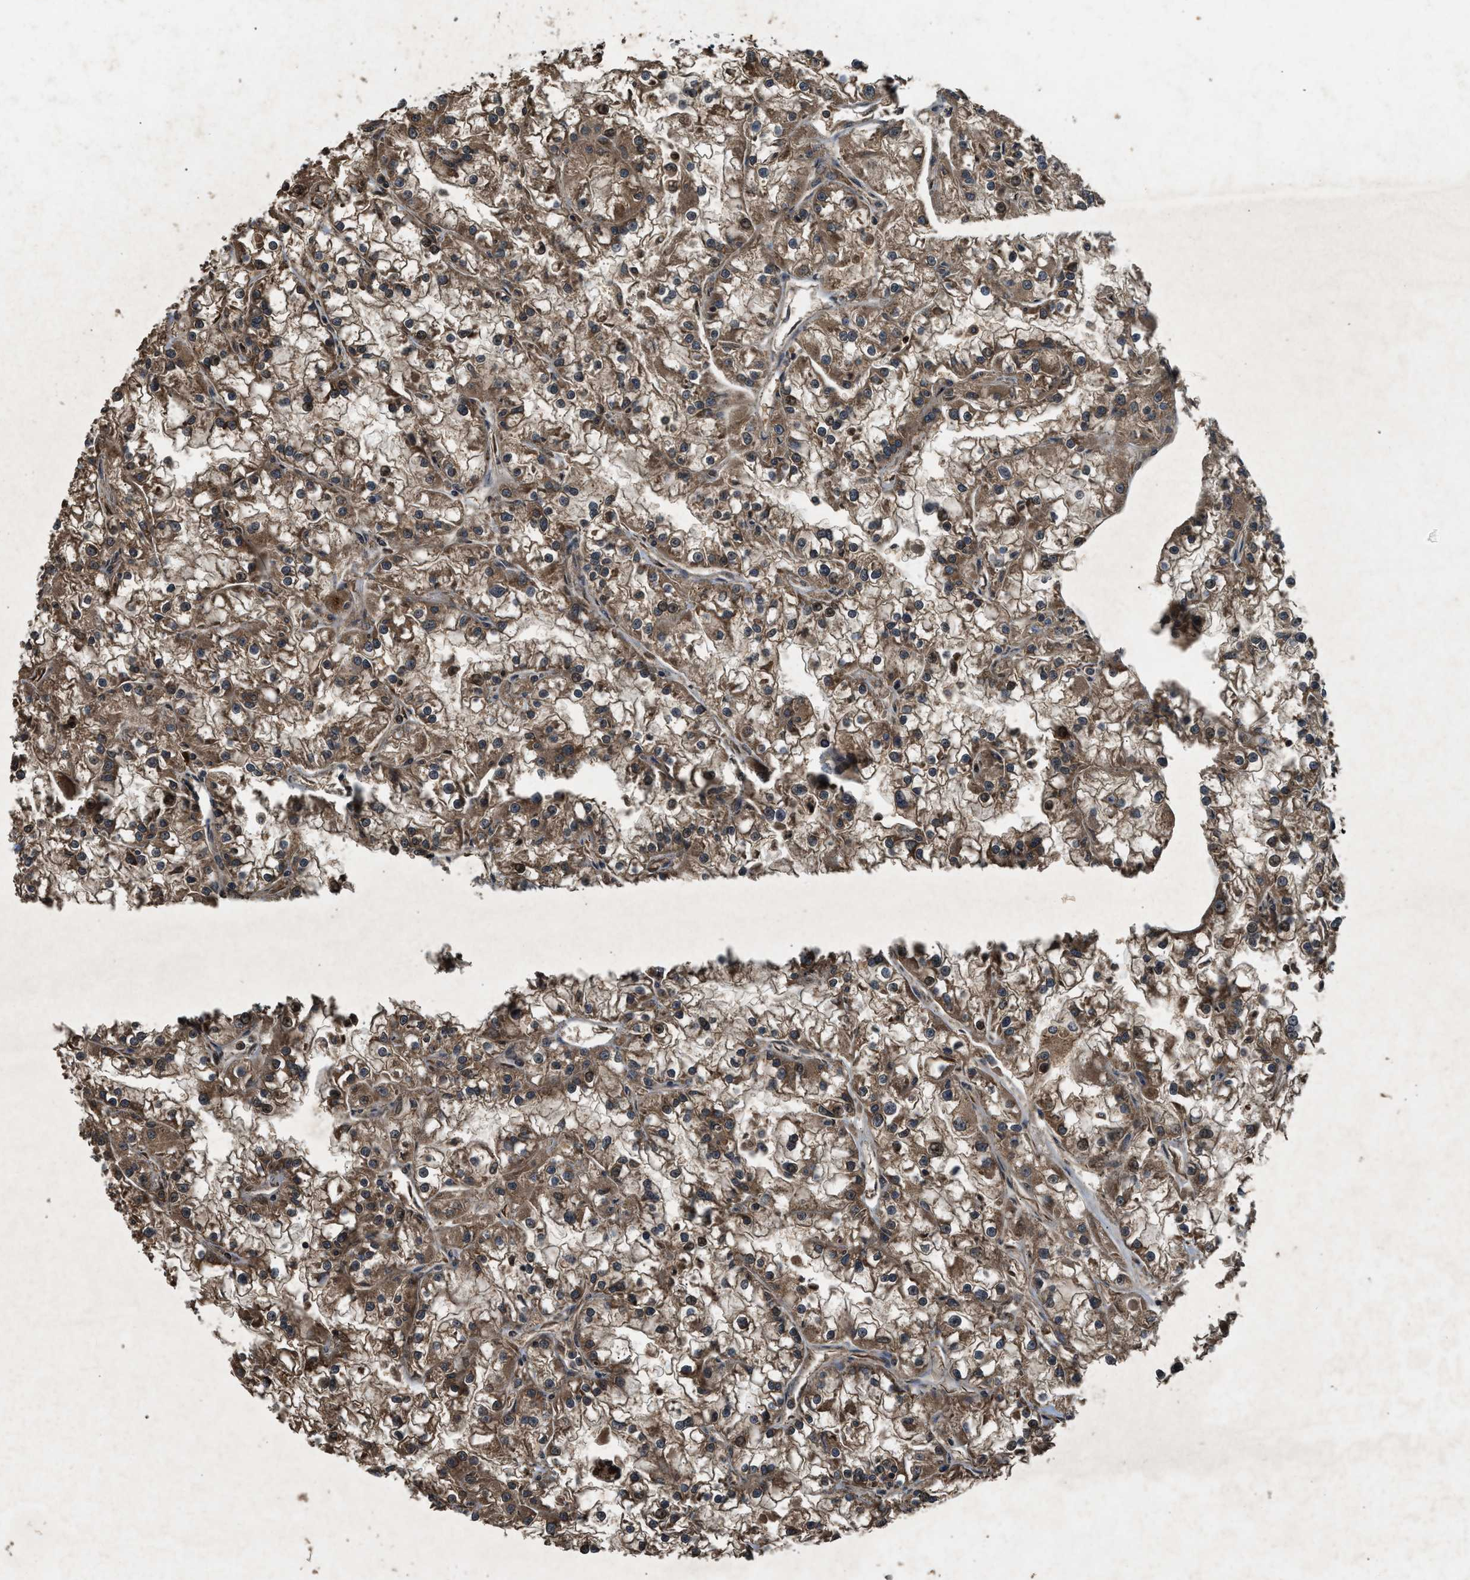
{"staining": {"intensity": "moderate", "quantity": ">75%", "location": "cytoplasmic/membranous"}, "tissue": "renal cancer", "cell_type": "Tumor cells", "image_type": "cancer", "snomed": [{"axis": "morphology", "description": "Adenocarcinoma, NOS"}, {"axis": "topography", "description": "Kidney"}], "caption": "Approximately >75% of tumor cells in renal adenocarcinoma display moderate cytoplasmic/membranous protein positivity as visualized by brown immunohistochemical staining.", "gene": "RPS6KB1", "patient": {"sex": "female", "age": 52}}